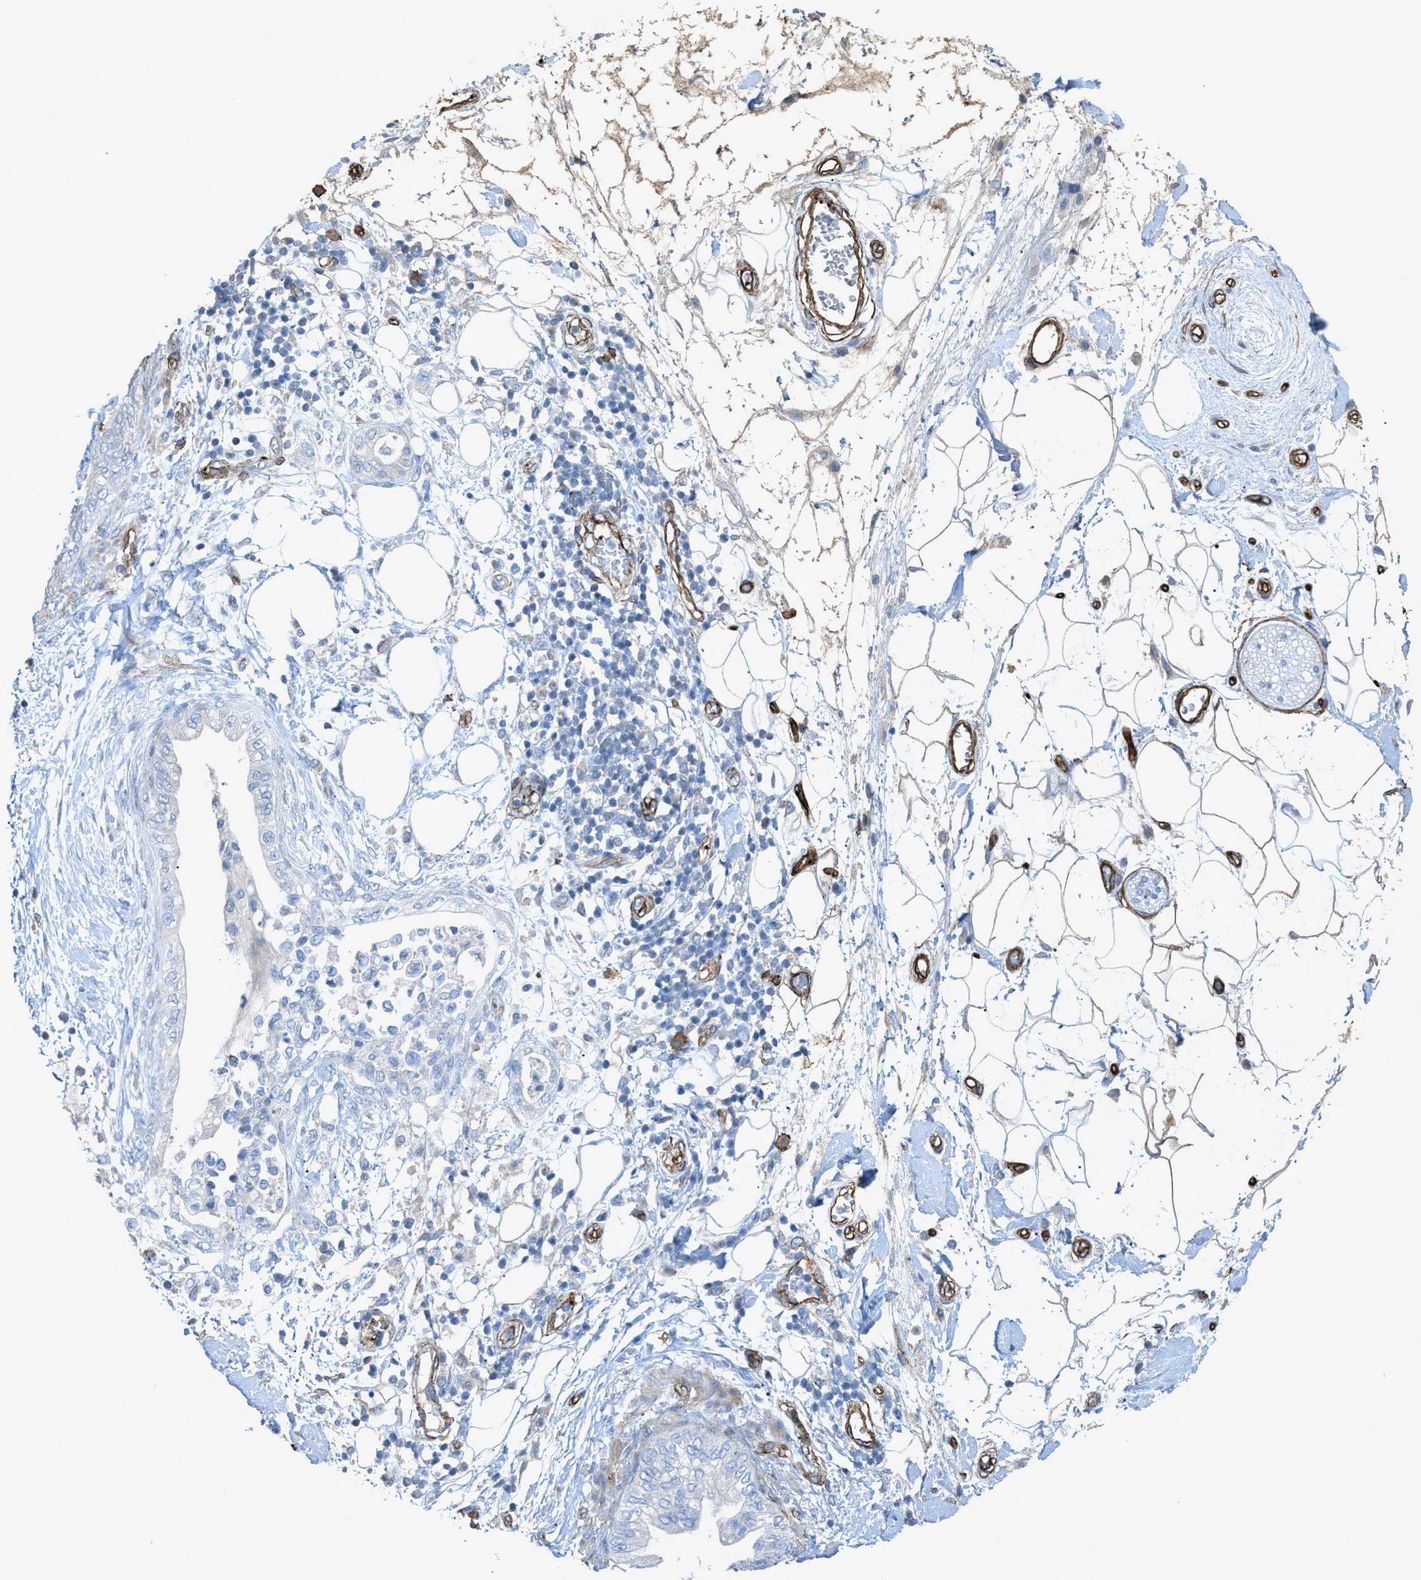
{"staining": {"intensity": "negative", "quantity": "none", "location": "none"}, "tissue": "adipose tissue", "cell_type": "Adipocytes", "image_type": "normal", "snomed": [{"axis": "morphology", "description": "Normal tissue, NOS"}, {"axis": "morphology", "description": "Adenocarcinoma, NOS"}, {"axis": "topography", "description": "Duodenum"}, {"axis": "topography", "description": "Peripheral nerve tissue"}], "caption": "High power microscopy photomicrograph of an IHC micrograph of normal adipose tissue, revealing no significant positivity in adipocytes.", "gene": "SLC22A15", "patient": {"sex": "female", "age": 60}}